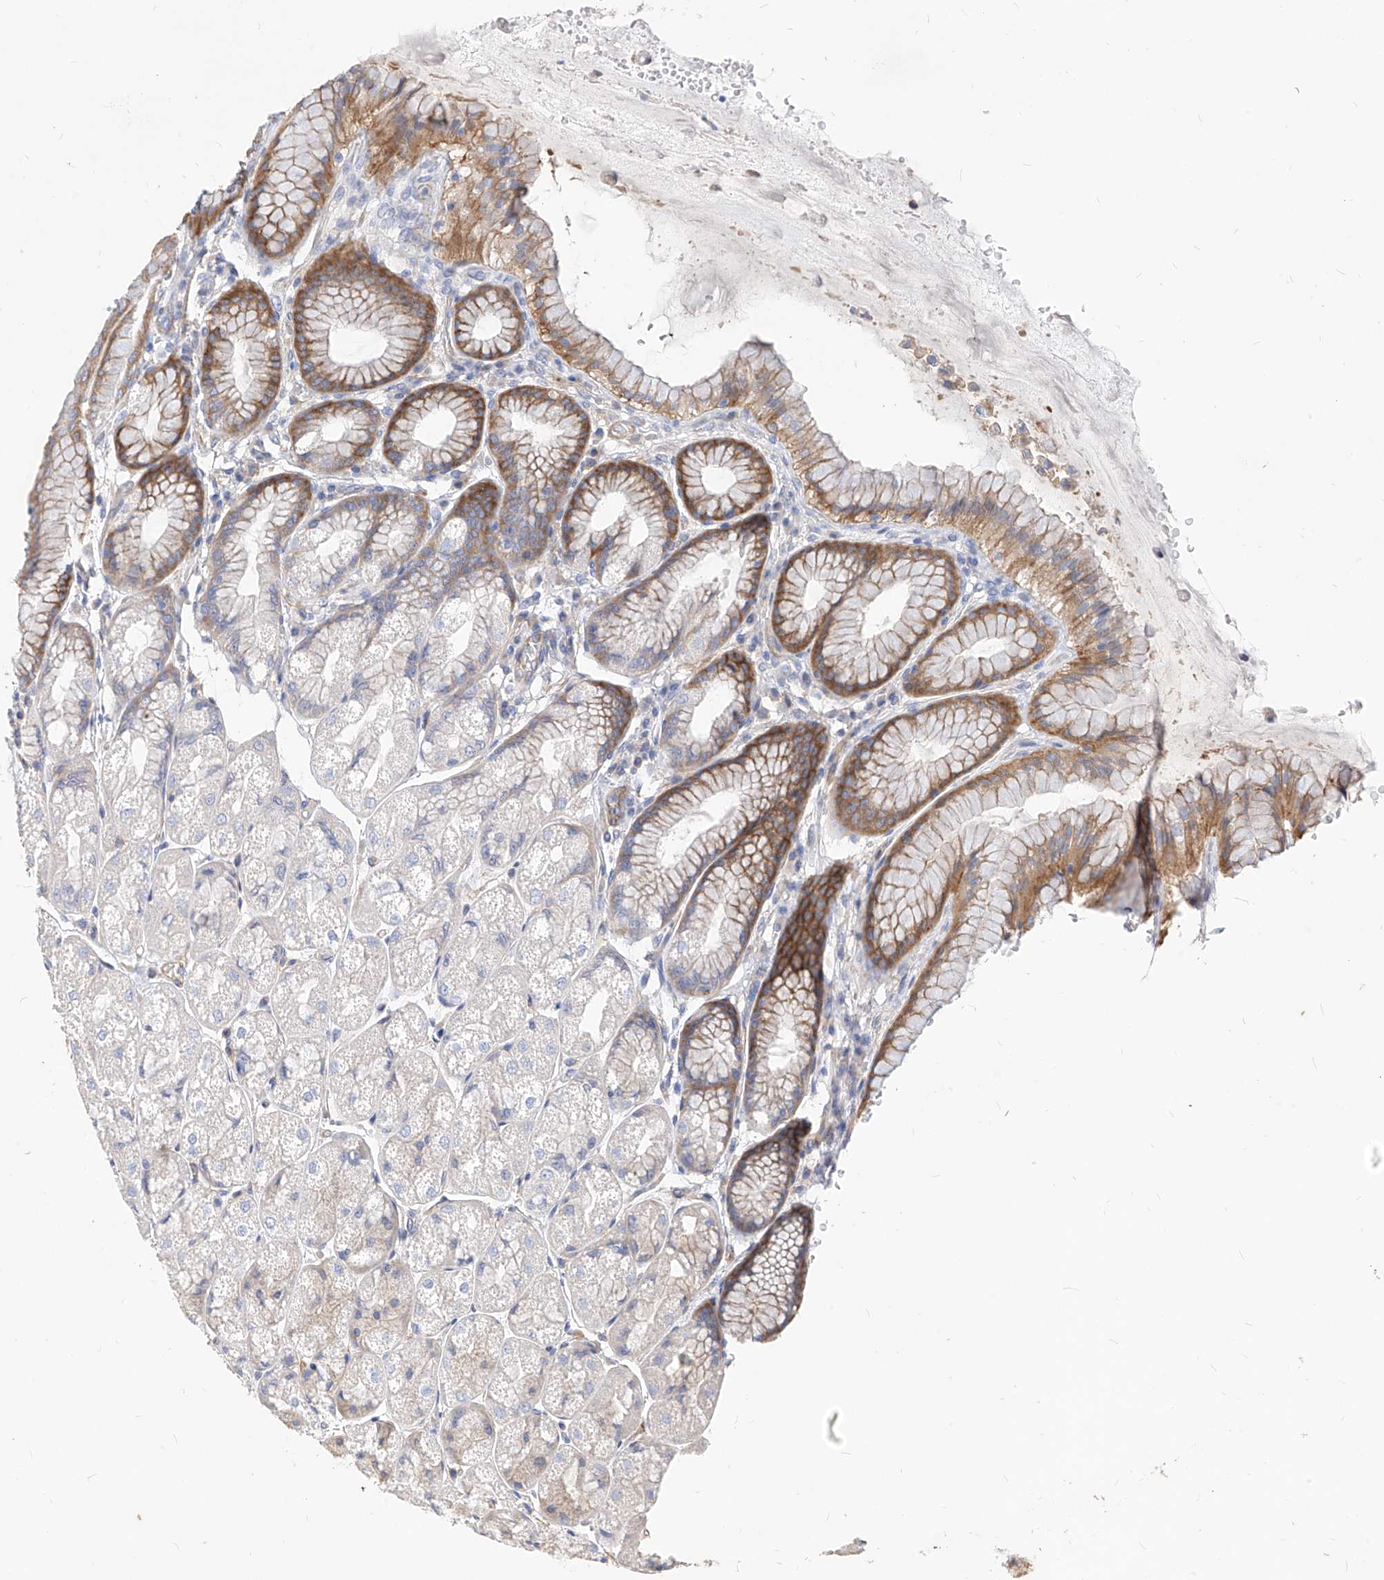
{"staining": {"intensity": "moderate", "quantity": "<25%", "location": "cytoplasmic/membranous"}, "tissue": "stomach", "cell_type": "Glandular cells", "image_type": "normal", "snomed": [{"axis": "morphology", "description": "Normal tissue, NOS"}, {"axis": "topography", "description": "Stomach"}], "caption": "A high-resolution histopathology image shows immunohistochemistry staining of normal stomach, which reveals moderate cytoplasmic/membranous positivity in about <25% of glandular cells.", "gene": "SCGB2A1", "patient": {"sex": "male", "age": 57}}